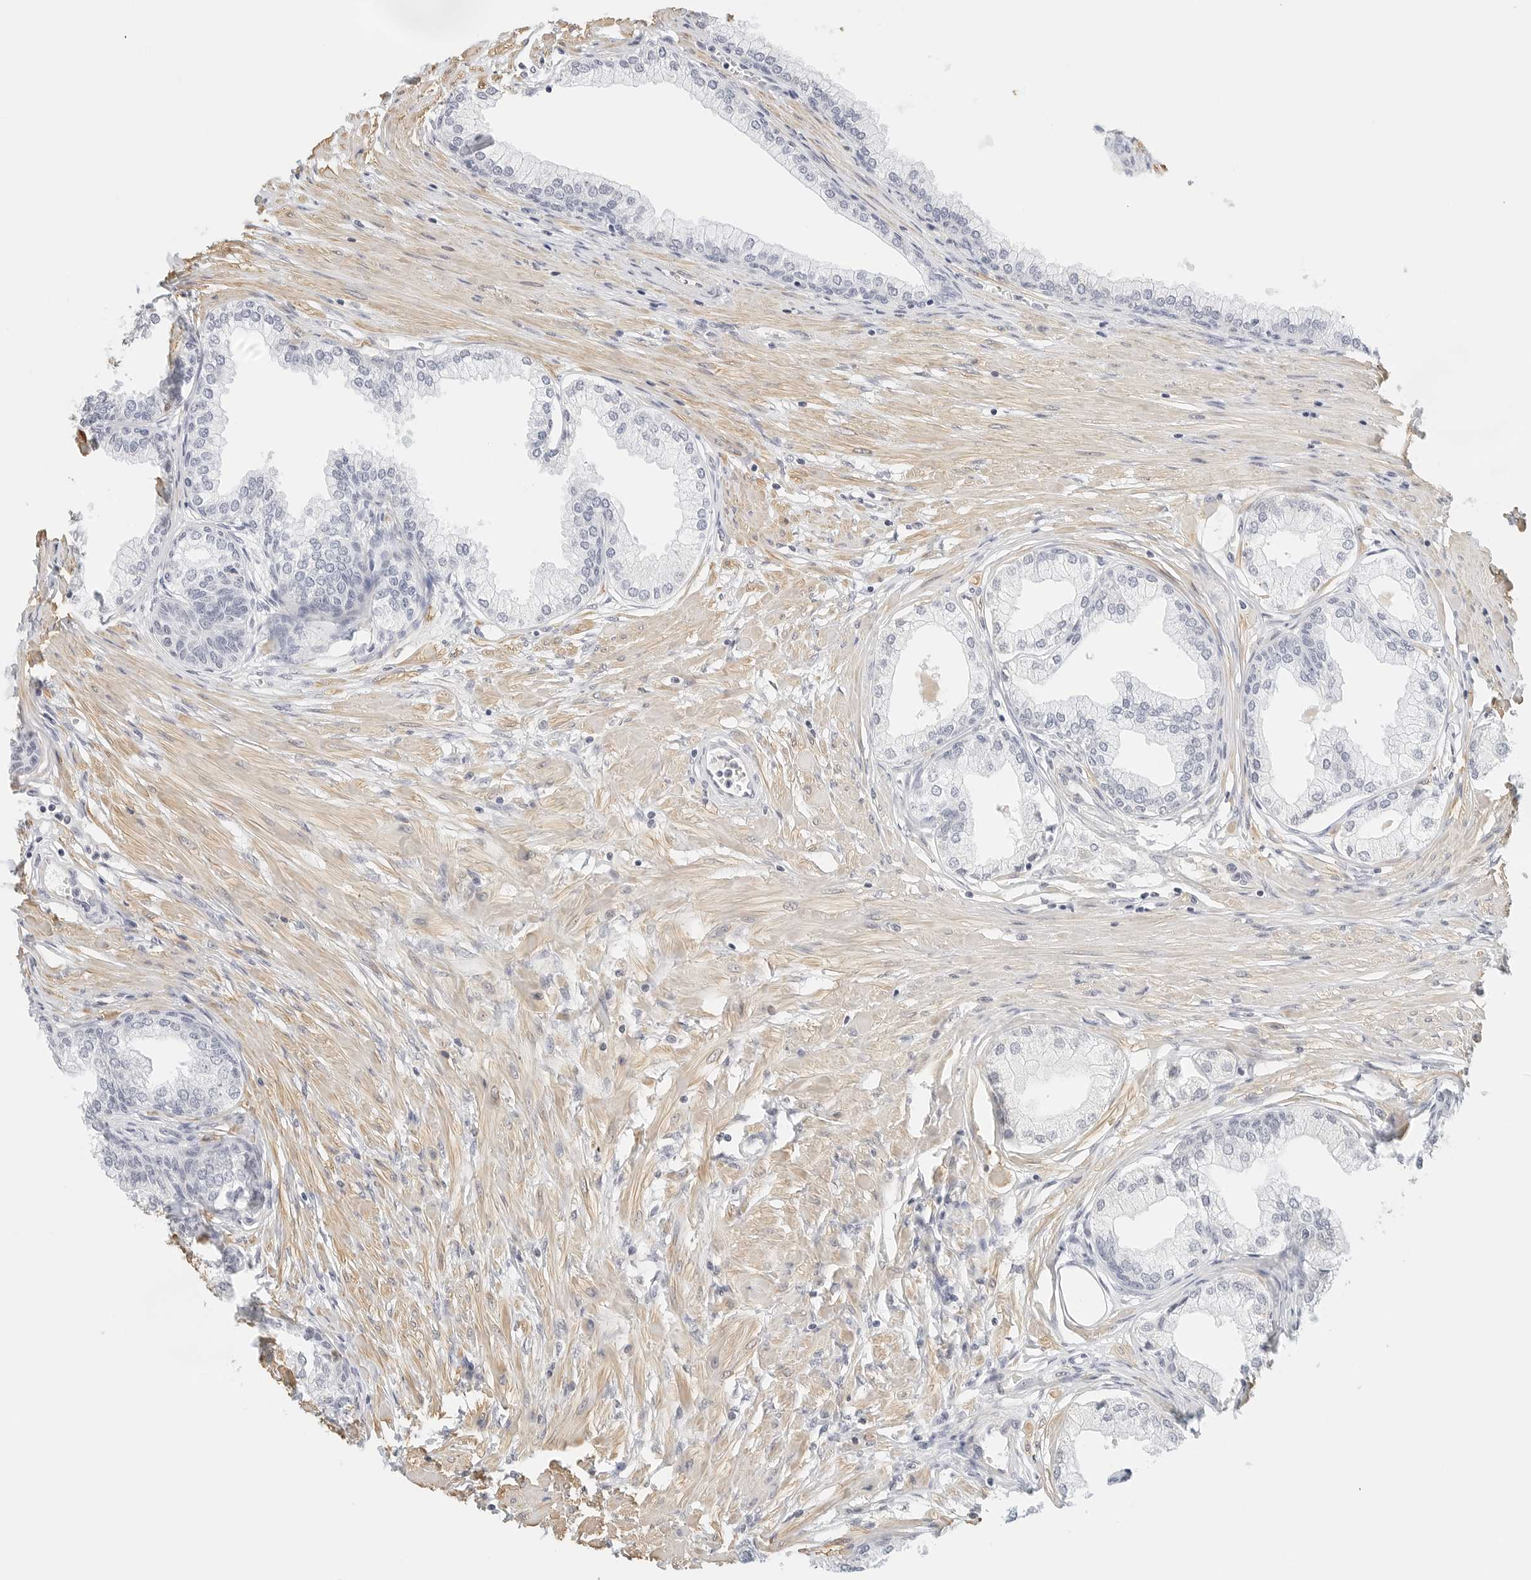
{"staining": {"intensity": "negative", "quantity": "none", "location": "none"}, "tissue": "prostate", "cell_type": "Glandular cells", "image_type": "normal", "snomed": [{"axis": "morphology", "description": "Normal tissue, NOS"}, {"axis": "morphology", "description": "Urothelial carcinoma, Low grade"}, {"axis": "topography", "description": "Urinary bladder"}, {"axis": "topography", "description": "Prostate"}], "caption": "Glandular cells are negative for protein expression in unremarkable human prostate. (DAB IHC, high magnification).", "gene": "PKDCC", "patient": {"sex": "male", "age": 60}}